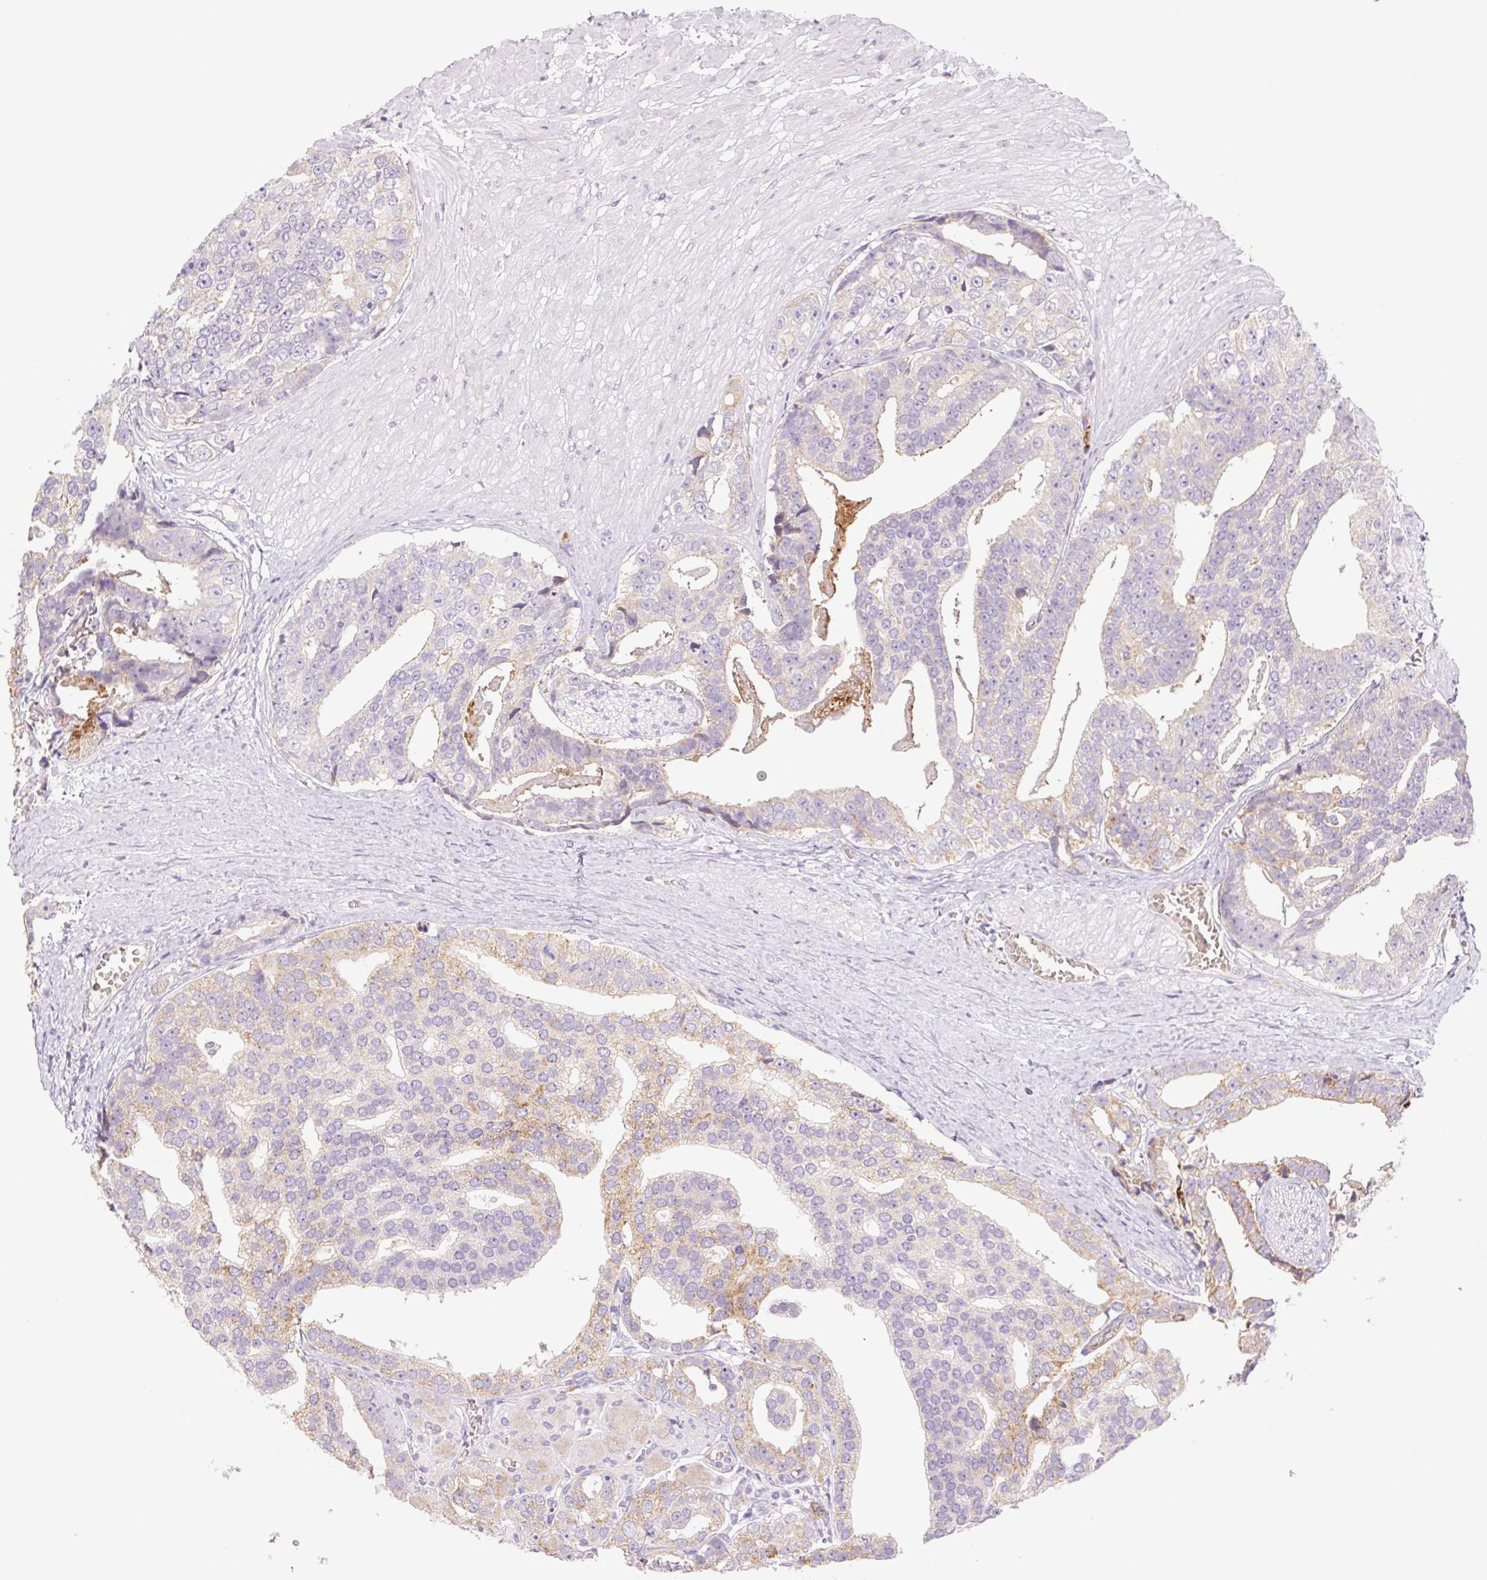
{"staining": {"intensity": "moderate", "quantity": "25%-75%", "location": "cytoplasmic/membranous"}, "tissue": "prostate cancer", "cell_type": "Tumor cells", "image_type": "cancer", "snomed": [{"axis": "morphology", "description": "Adenocarcinoma, High grade"}, {"axis": "topography", "description": "Prostate"}], "caption": "Protein analysis of prostate cancer (high-grade adenocarcinoma) tissue displays moderate cytoplasmic/membranous positivity in approximately 25%-75% of tumor cells. (DAB = brown stain, brightfield microscopy at high magnification).", "gene": "IGFL3", "patient": {"sex": "male", "age": 71}}